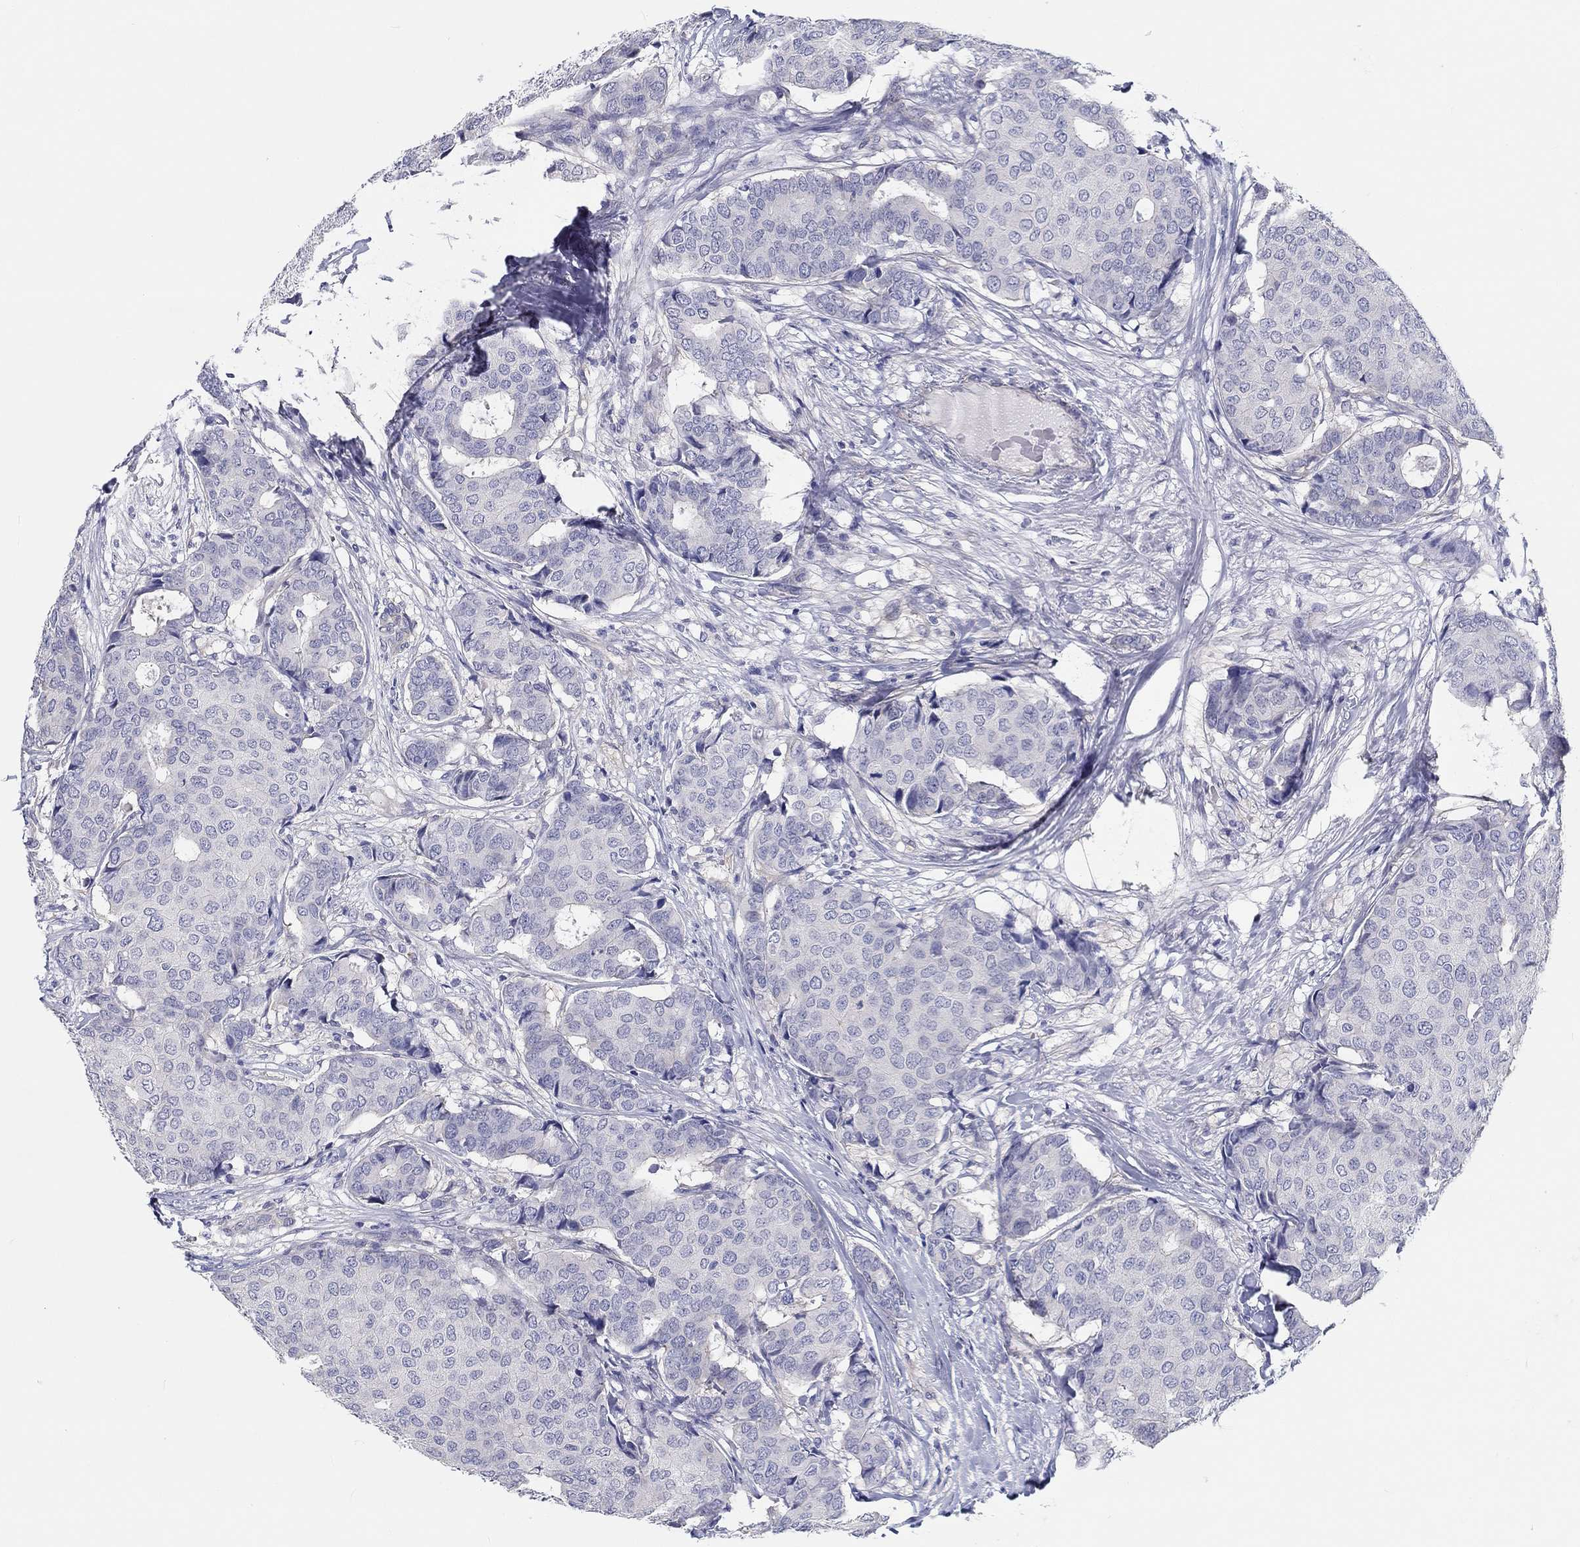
{"staining": {"intensity": "negative", "quantity": "none", "location": "none"}, "tissue": "breast cancer", "cell_type": "Tumor cells", "image_type": "cancer", "snomed": [{"axis": "morphology", "description": "Duct carcinoma"}, {"axis": "topography", "description": "Breast"}], "caption": "A photomicrograph of breast intraductal carcinoma stained for a protein demonstrates no brown staining in tumor cells.", "gene": "CRYGD", "patient": {"sex": "female", "age": 75}}